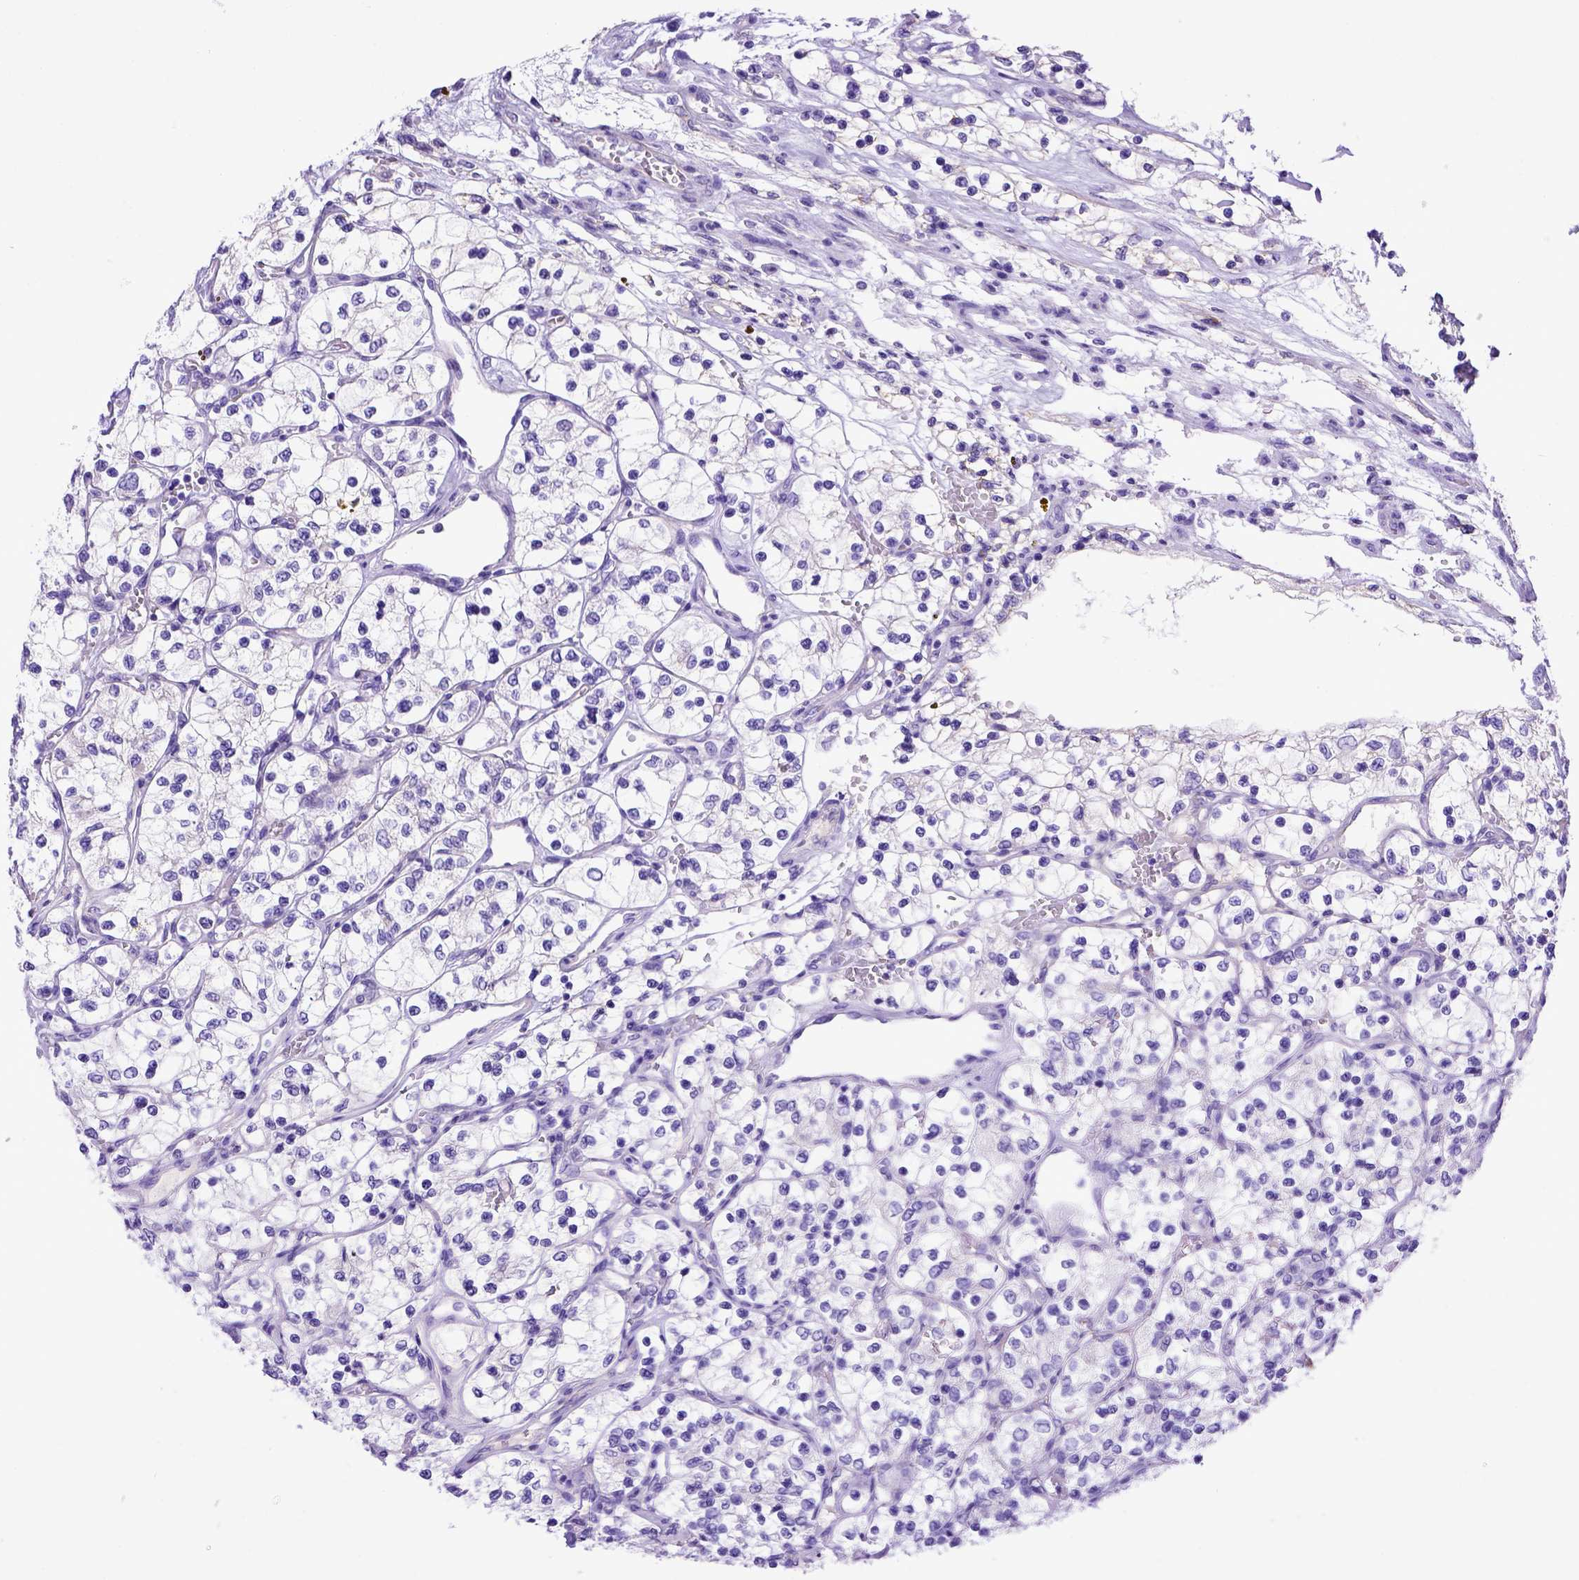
{"staining": {"intensity": "negative", "quantity": "none", "location": "none"}, "tissue": "renal cancer", "cell_type": "Tumor cells", "image_type": "cancer", "snomed": [{"axis": "morphology", "description": "Adenocarcinoma, NOS"}, {"axis": "topography", "description": "Kidney"}], "caption": "Immunohistochemical staining of human renal cancer demonstrates no significant positivity in tumor cells.", "gene": "LRRC18", "patient": {"sex": "female", "age": 69}}